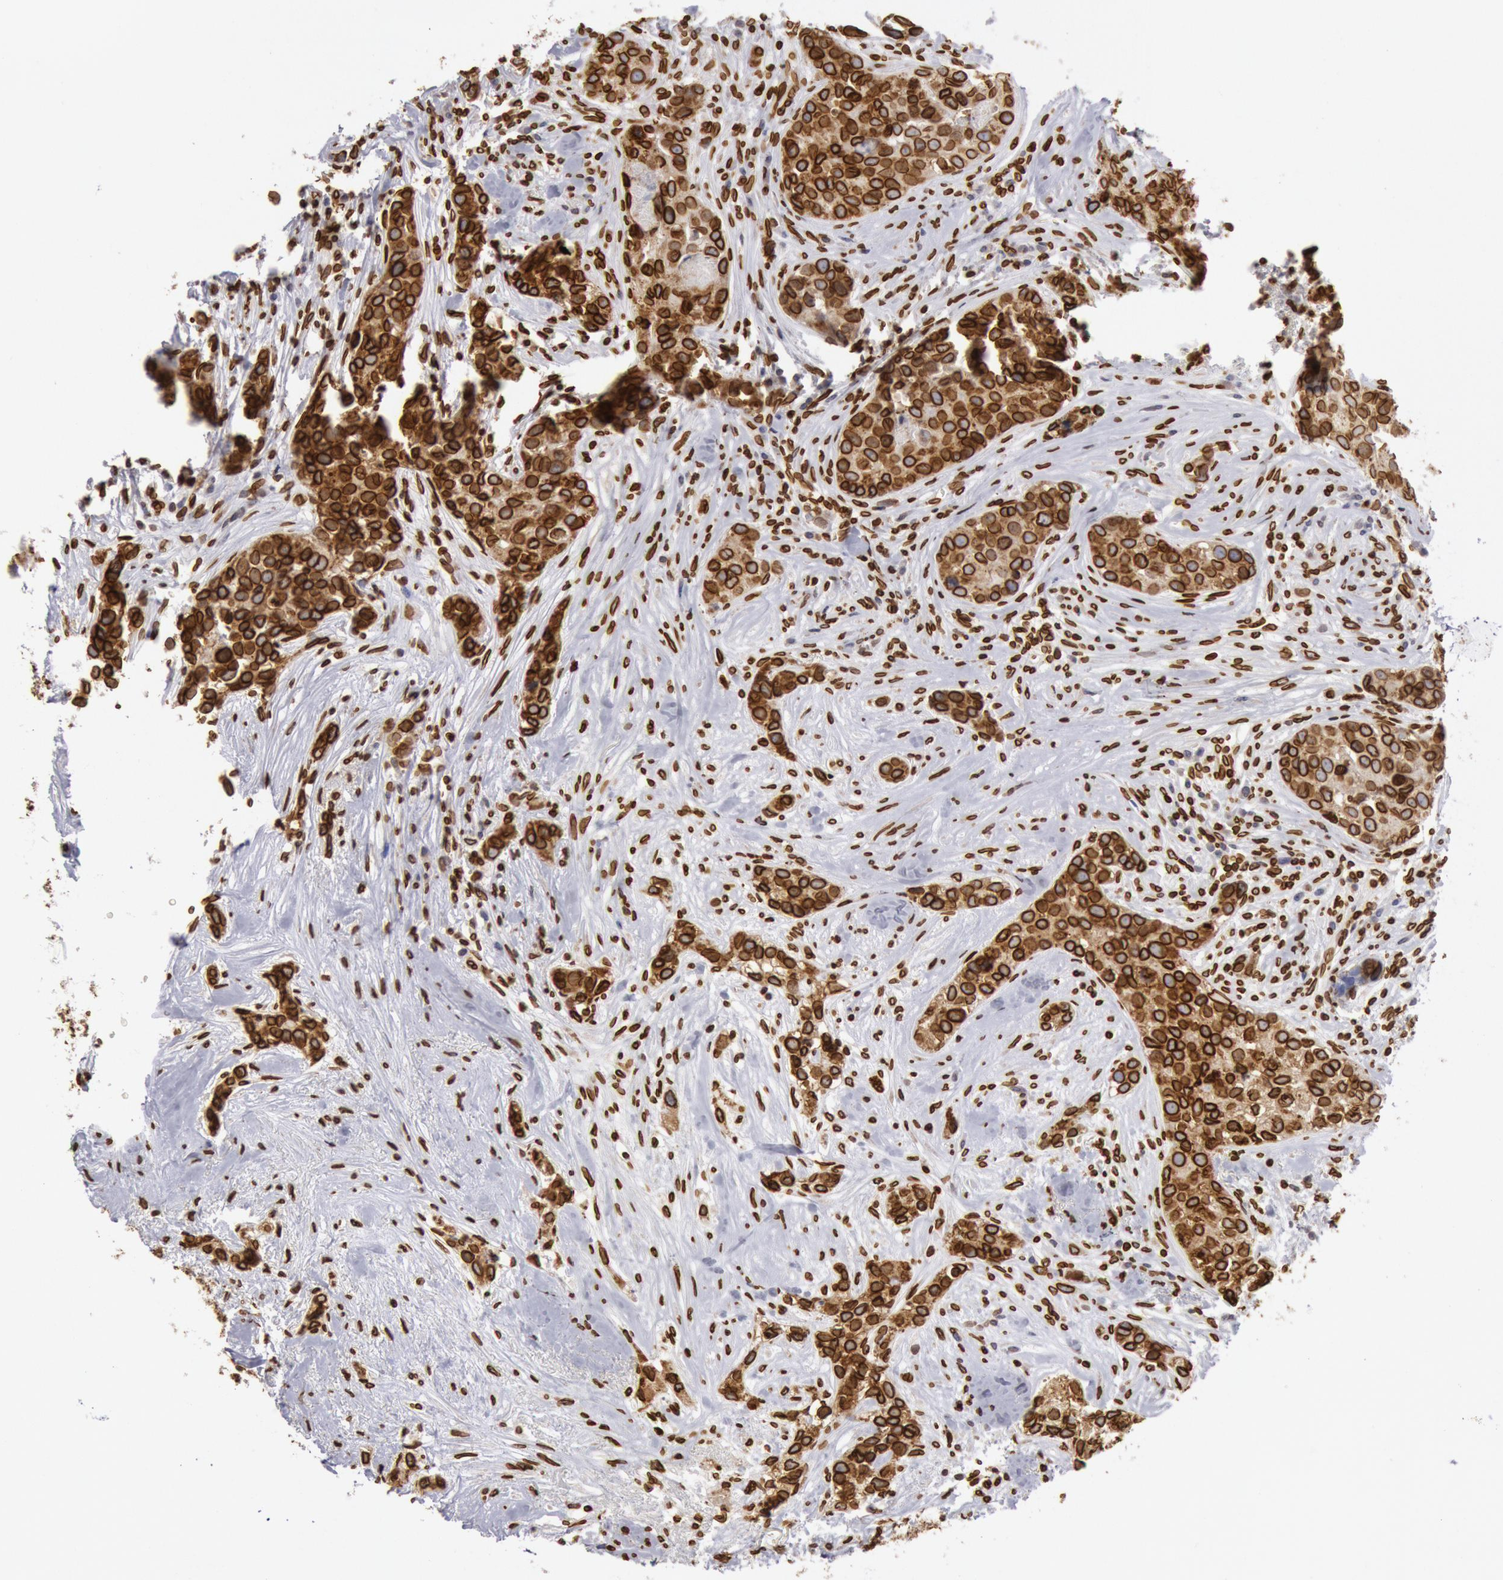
{"staining": {"intensity": "strong", "quantity": ">75%", "location": "nuclear"}, "tissue": "breast cancer", "cell_type": "Tumor cells", "image_type": "cancer", "snomed": [{"axis": "morphology", "description": "Duct carcinoma"}, {"axis": "topography", "description": "Breast"}], "caption": "There is high levels of strong nuclear staining in tumor cells of invasive ductal carcinoma (breast), as demonstrated by immunohistochemical staining (brown color).", "gene": "SUN2", "patient": {"sex": "female", "age": 91}}